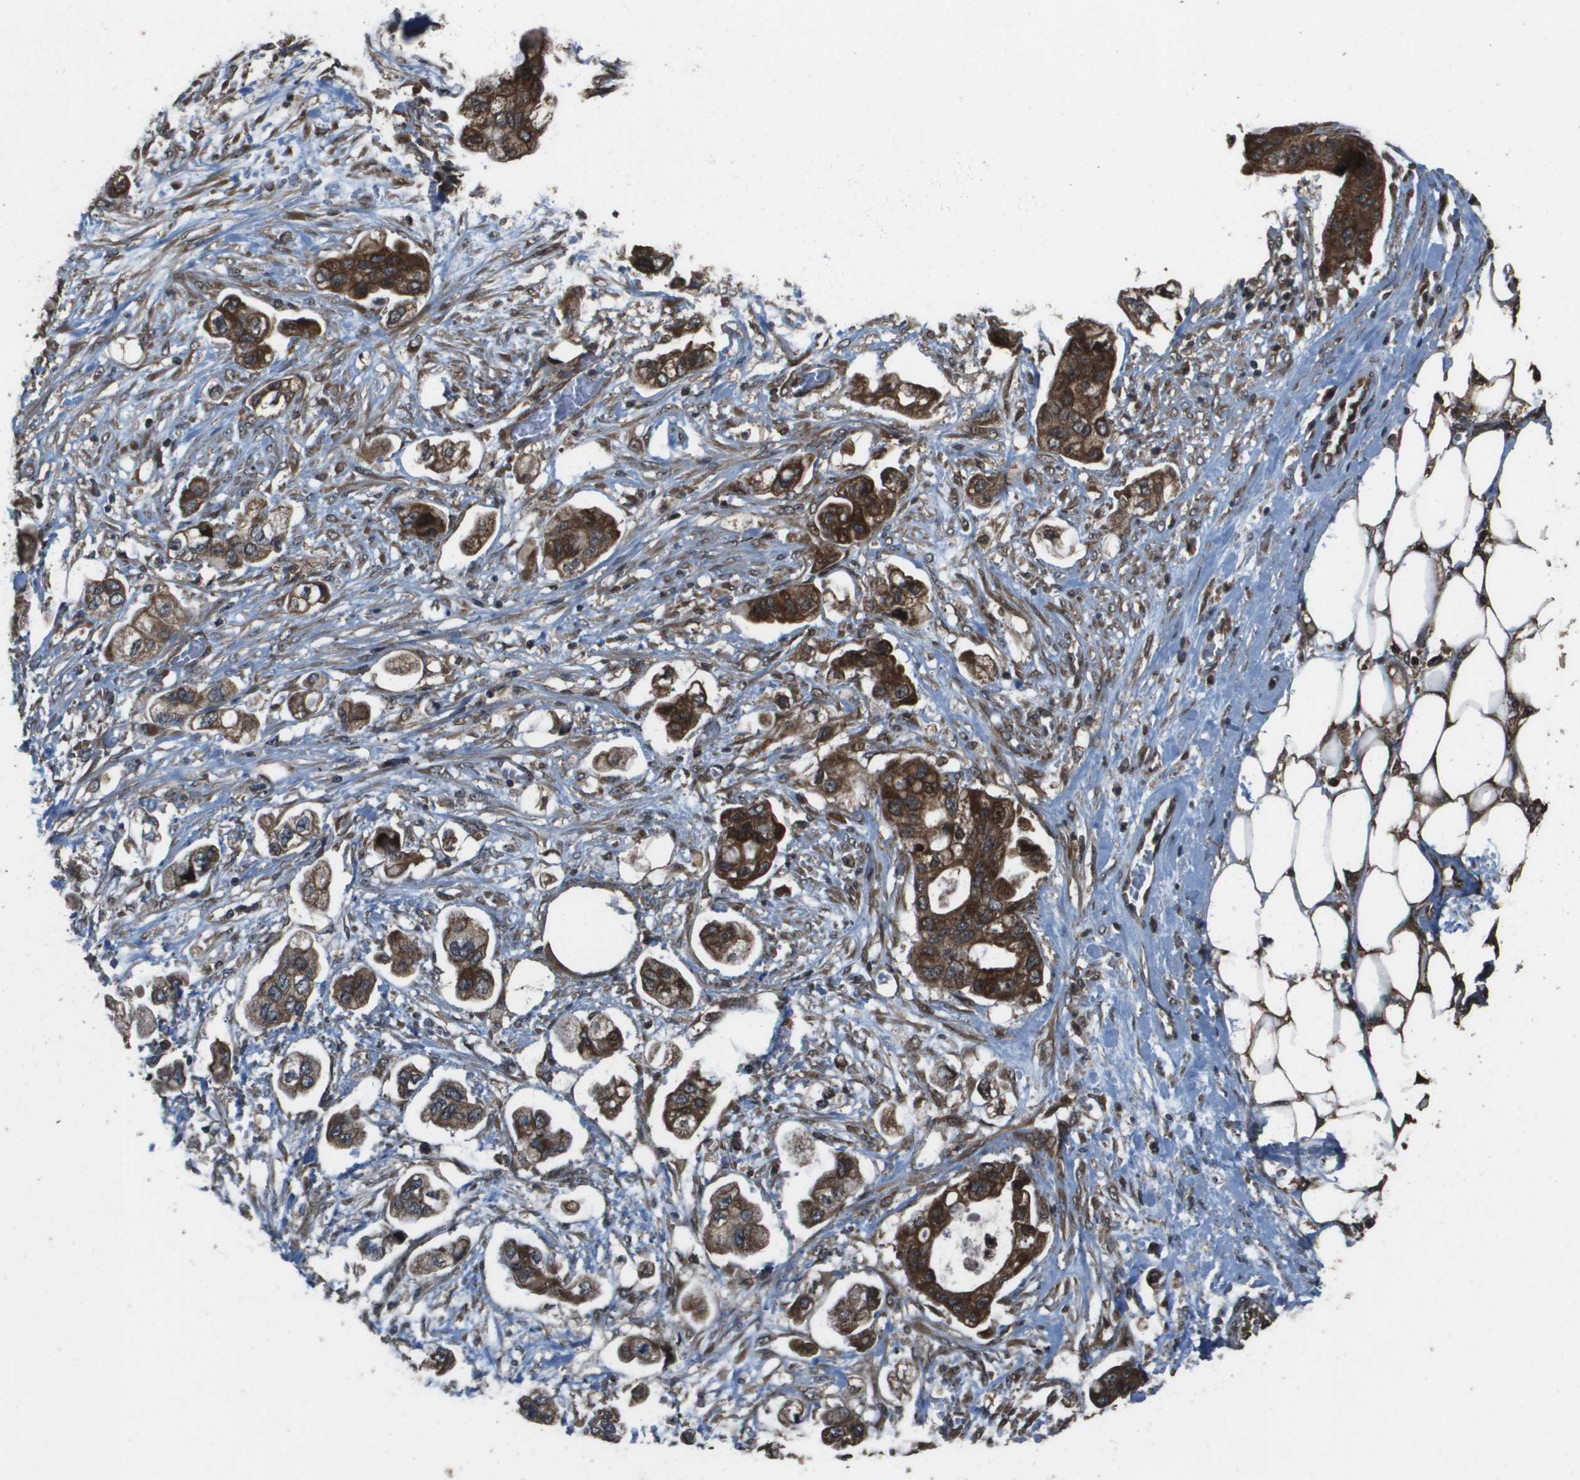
{"staining": {"intensity": "strong", "quantity": ">75%", "location": "cytoplasmic/membranous"}, "tissue": "stomach cancer", "cell_type": "Tumor cells", "image_type": "cancer", "snomed": [{"axis": "morphology", "description": "Adenocarcinoma, NOS"}, {"axis": "topography", "description": "Stomach"}], "caption": "Immunohistochemistry (IHC) histopathology image of adenocarcinoma (stomach) stained for a protein (brown), which demonstrates high levels of strong cytoplasmic/membranous staining in approximately >75% of tumor cells.", "gene": "FIG4", "patient": {"sex": "male", "age": 62}}